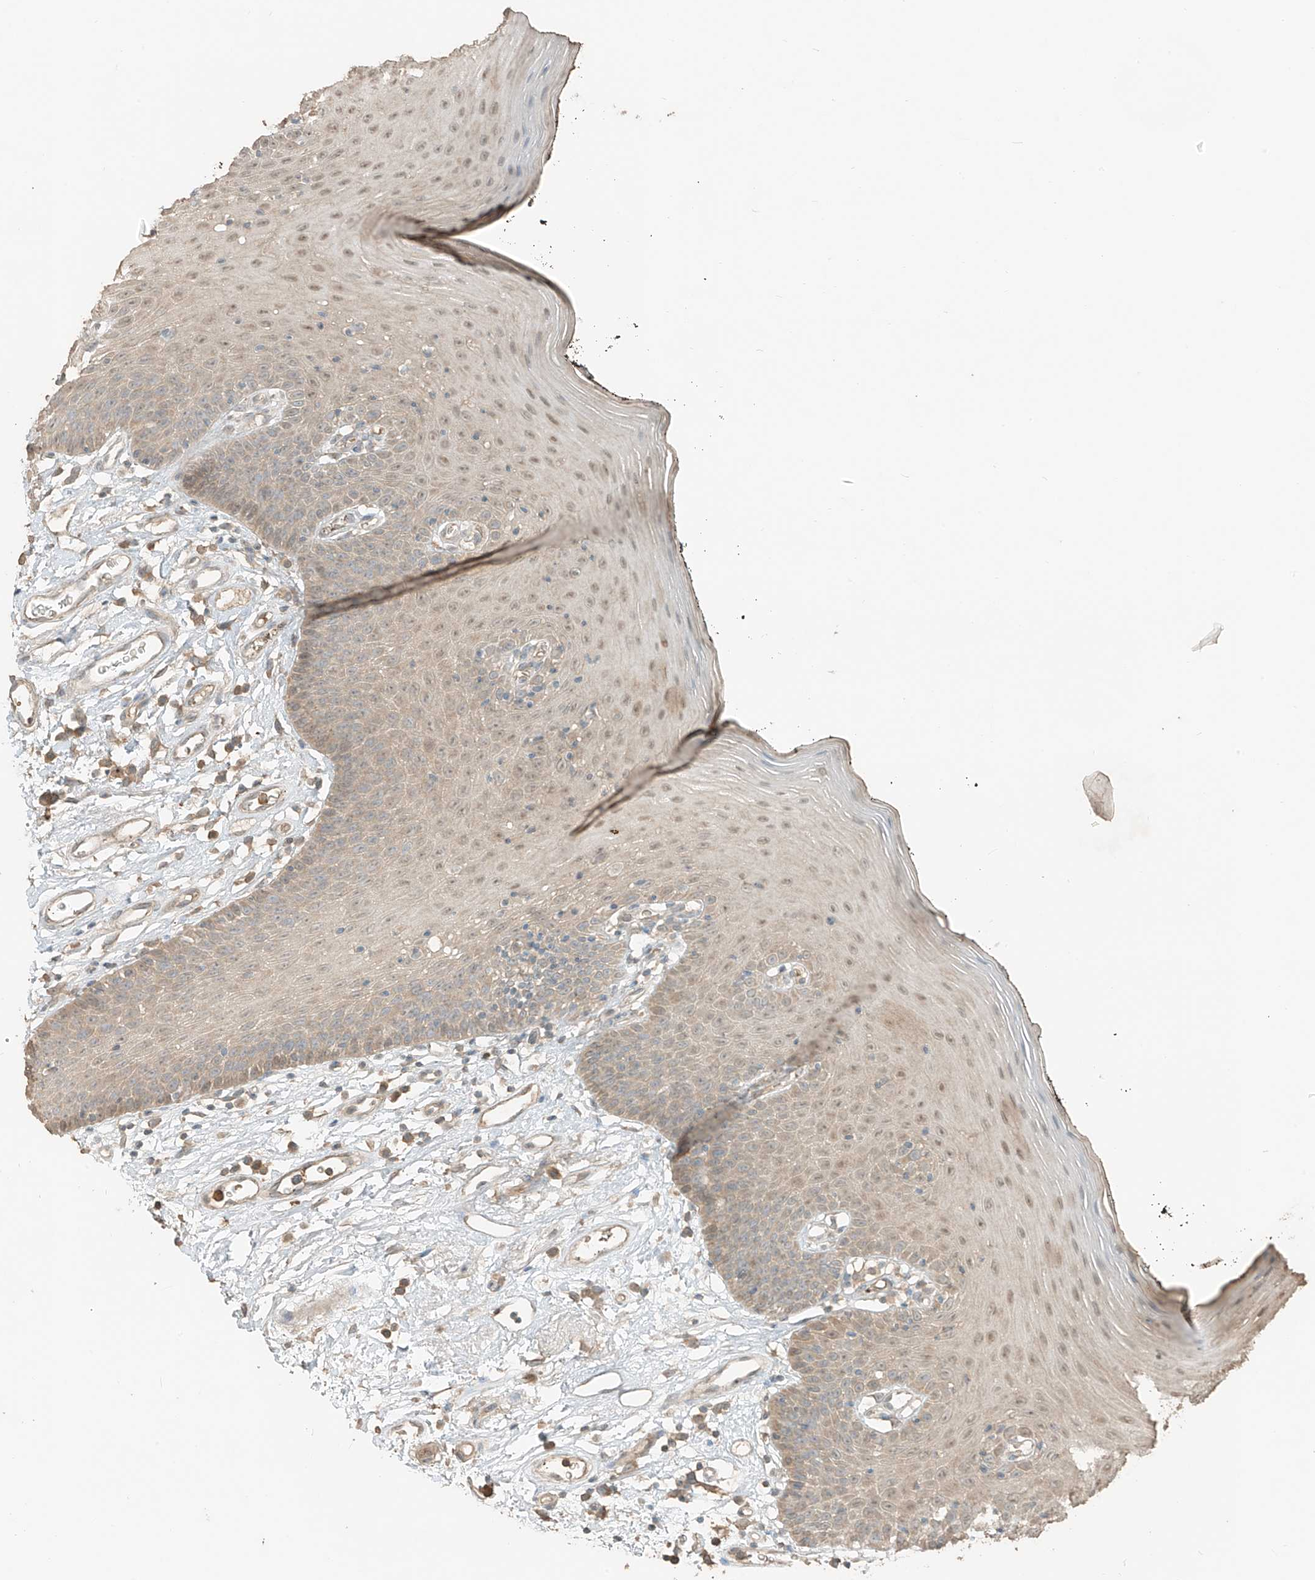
{"staining": {"intensity": "weak", "quantity": "25%-75%", "location": "cytoplasmic/membranous,nuclear"}, "tissue": "oral mucosa", "cell_type": "Squamous epithelial cells", "image_type": "normal", "snomed": [{"axis": "morphology", "description": "Normal tissue, NOS"}, {"axis": "topography", "description": "Oral tissue"}], "caption": "Oral mucosa stained with a brown dye reveals weak cytoplasmic/membranous,nuclear positive staining in about 25%-75% of squamous epithelial cells.", "gene": "RFTN2", "patient": {"sex": "male", "age": 74}}